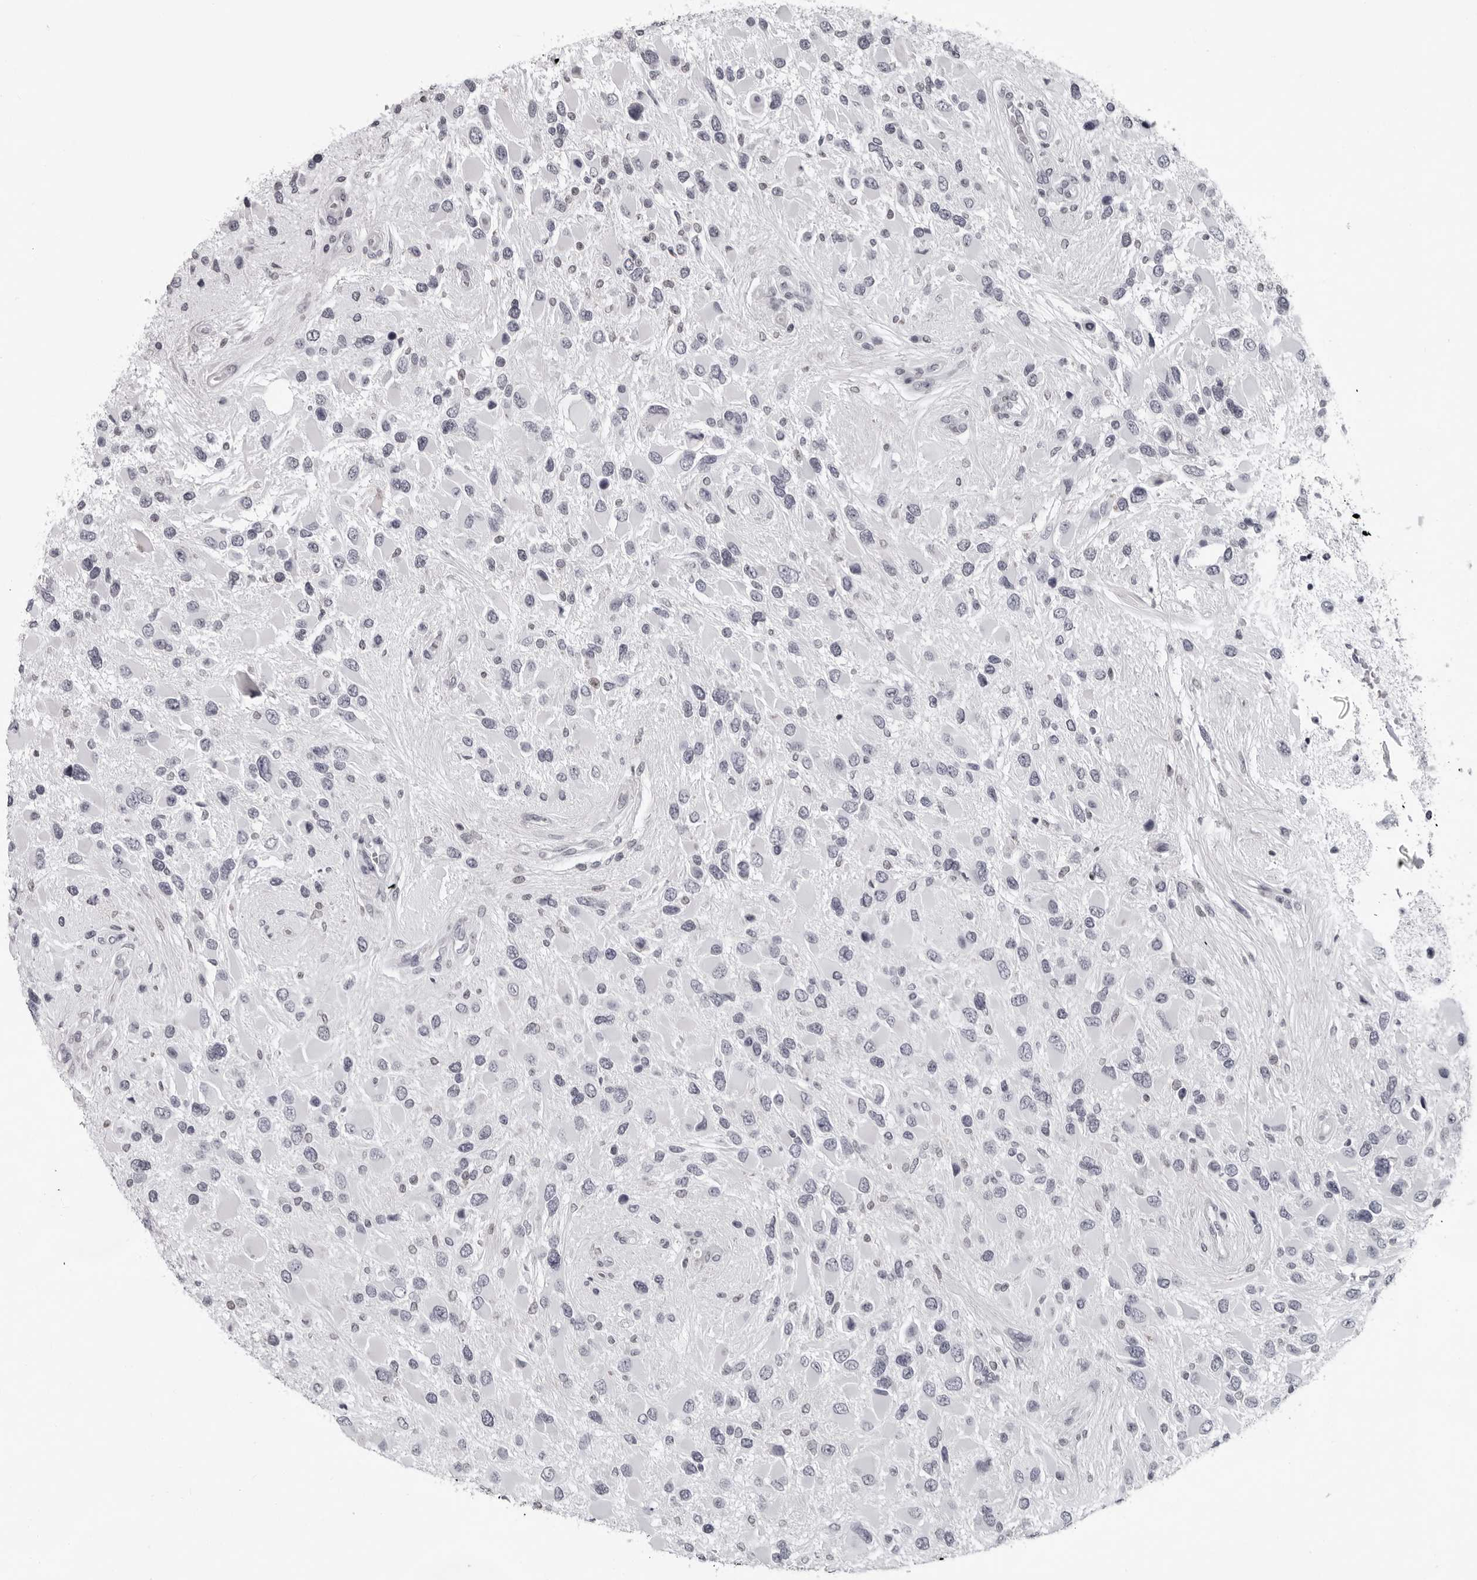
{"staining": {"intensity": "negative", "quantity": "none", "location": "none"}, "tissue": "glioma", "cell_type": "Tumor cells", "image_type": "cancer", "snomed": [{"axis": "morphology", "description": "Glioma, malignant, High grade"}, {"axis": "topography", "description": "Brain"}], "caption": "A high-resolution photomicrograph shows immunohistochemistry staining of high-grade glioma (malignant), which exhibits no significant staining in tumor cells.", "gene": "LZIC", "patient": {"sex": "male", "age": 53}}